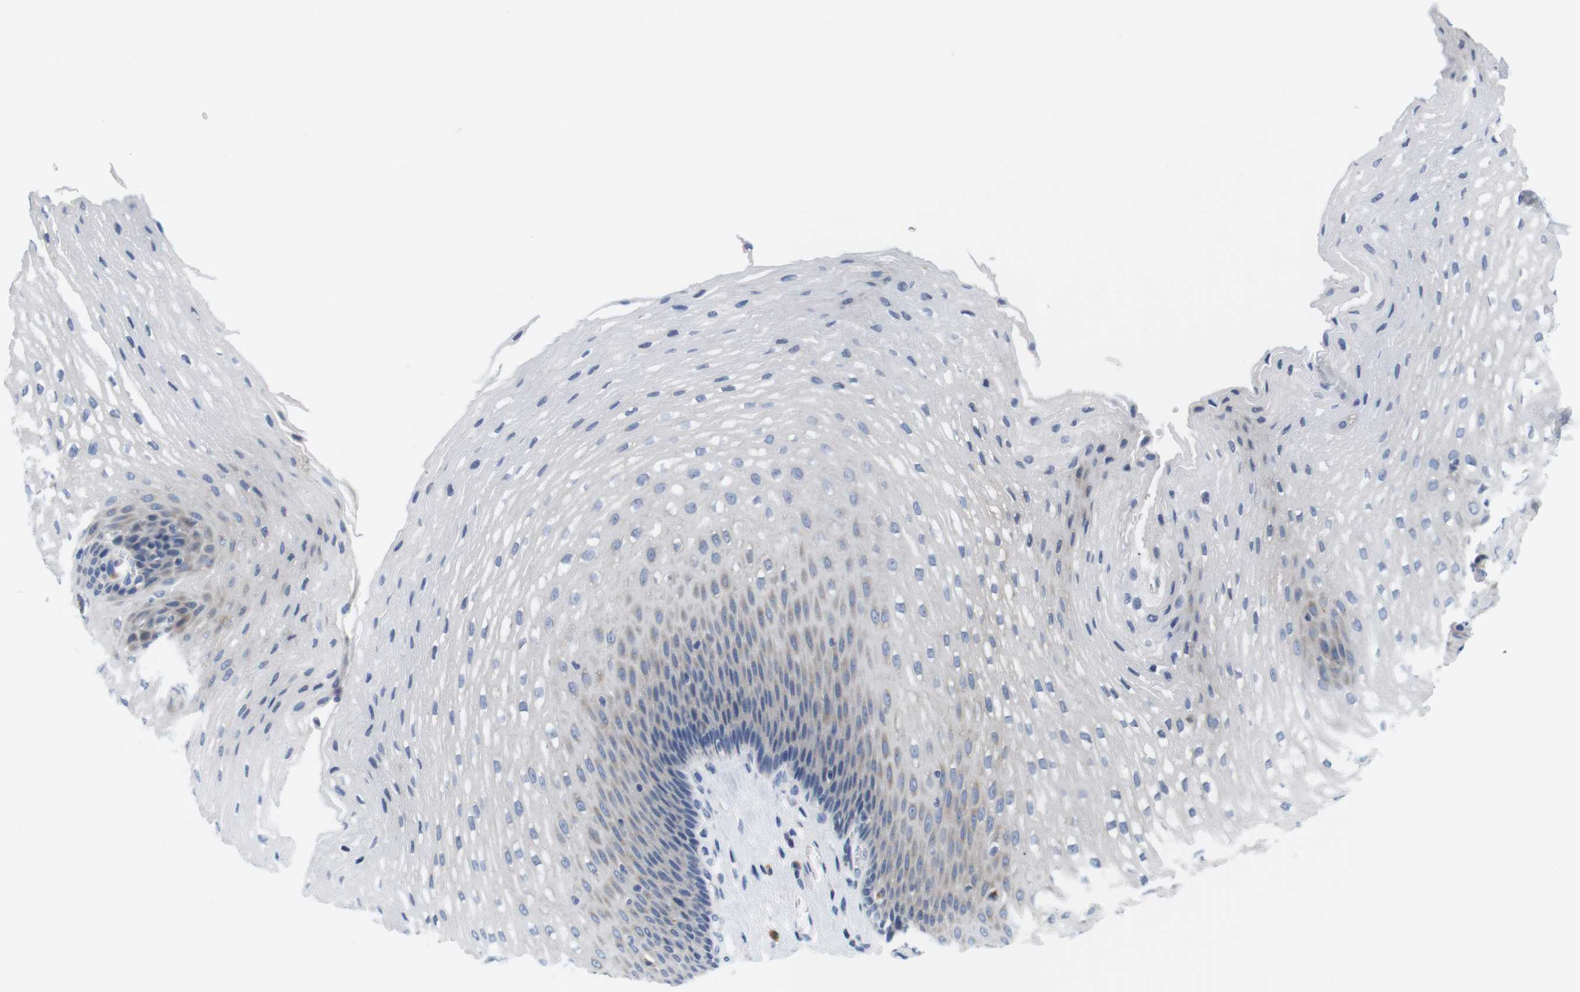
{"staining": {"intensity": "weak", "quantity": "<25%", "location": "cytoplasmic/membranous"}, "tissue": "esophagus", "cell_type": "Squamous epithelial cells", "image_type": "normal", "snomed": [{"axis": "morphology", "description": "Normal tissue, NOS"}, {"axis": "topography", "description": "Esophagus"}], "caption": "DAB immunohistochemical staining of normal human esophagus displays no significant expression in squamous epithelial cells. (DAB immunohistochemistry, high magnification).", "gene": "CNGA2", "patient": {"sex": "male", "age": 48}}